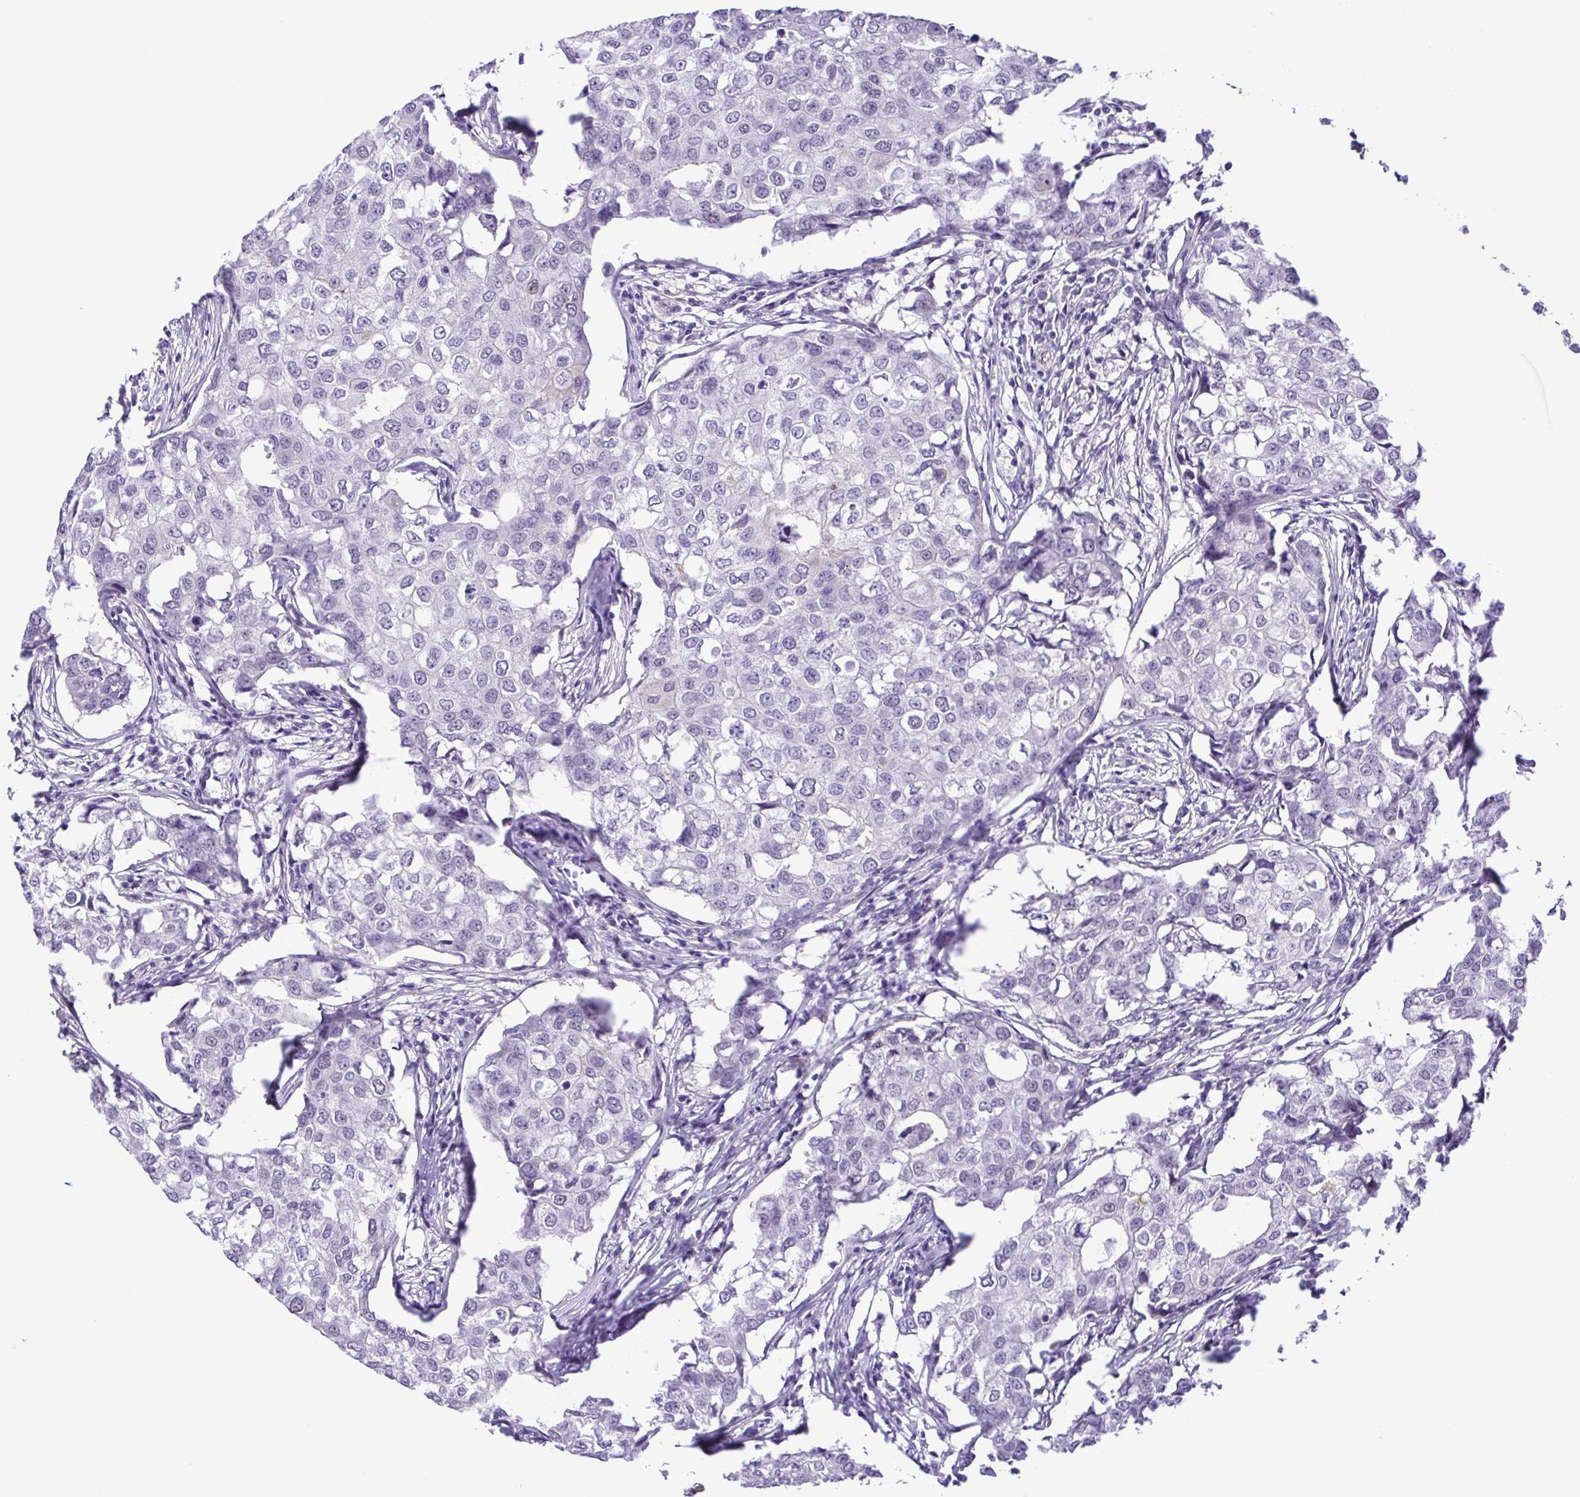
{"staining": {"intensity": "negative", "quantity": "none", "location": "none"}, "tissue": "breast cancer", "cell_type": "Tumor cells", "image_type": "cancer", "snomed": [{"axis": "morphology", "description": "Duct carcinoma"}, {"axis": "topography", "description": "Breast"}], "caption": "The image exhibits no significant staining in tumor cells of breast infiltrating ductal carcinoma. (Stains: DAB (3,3'-diaminobenzidine) immunohistochemistry with hematoxylin counter stain, Microscopy: brightfield microscopy at high magnification).", "gene": "DCLK2", "patient": {"sex": "female", "age": 27}}